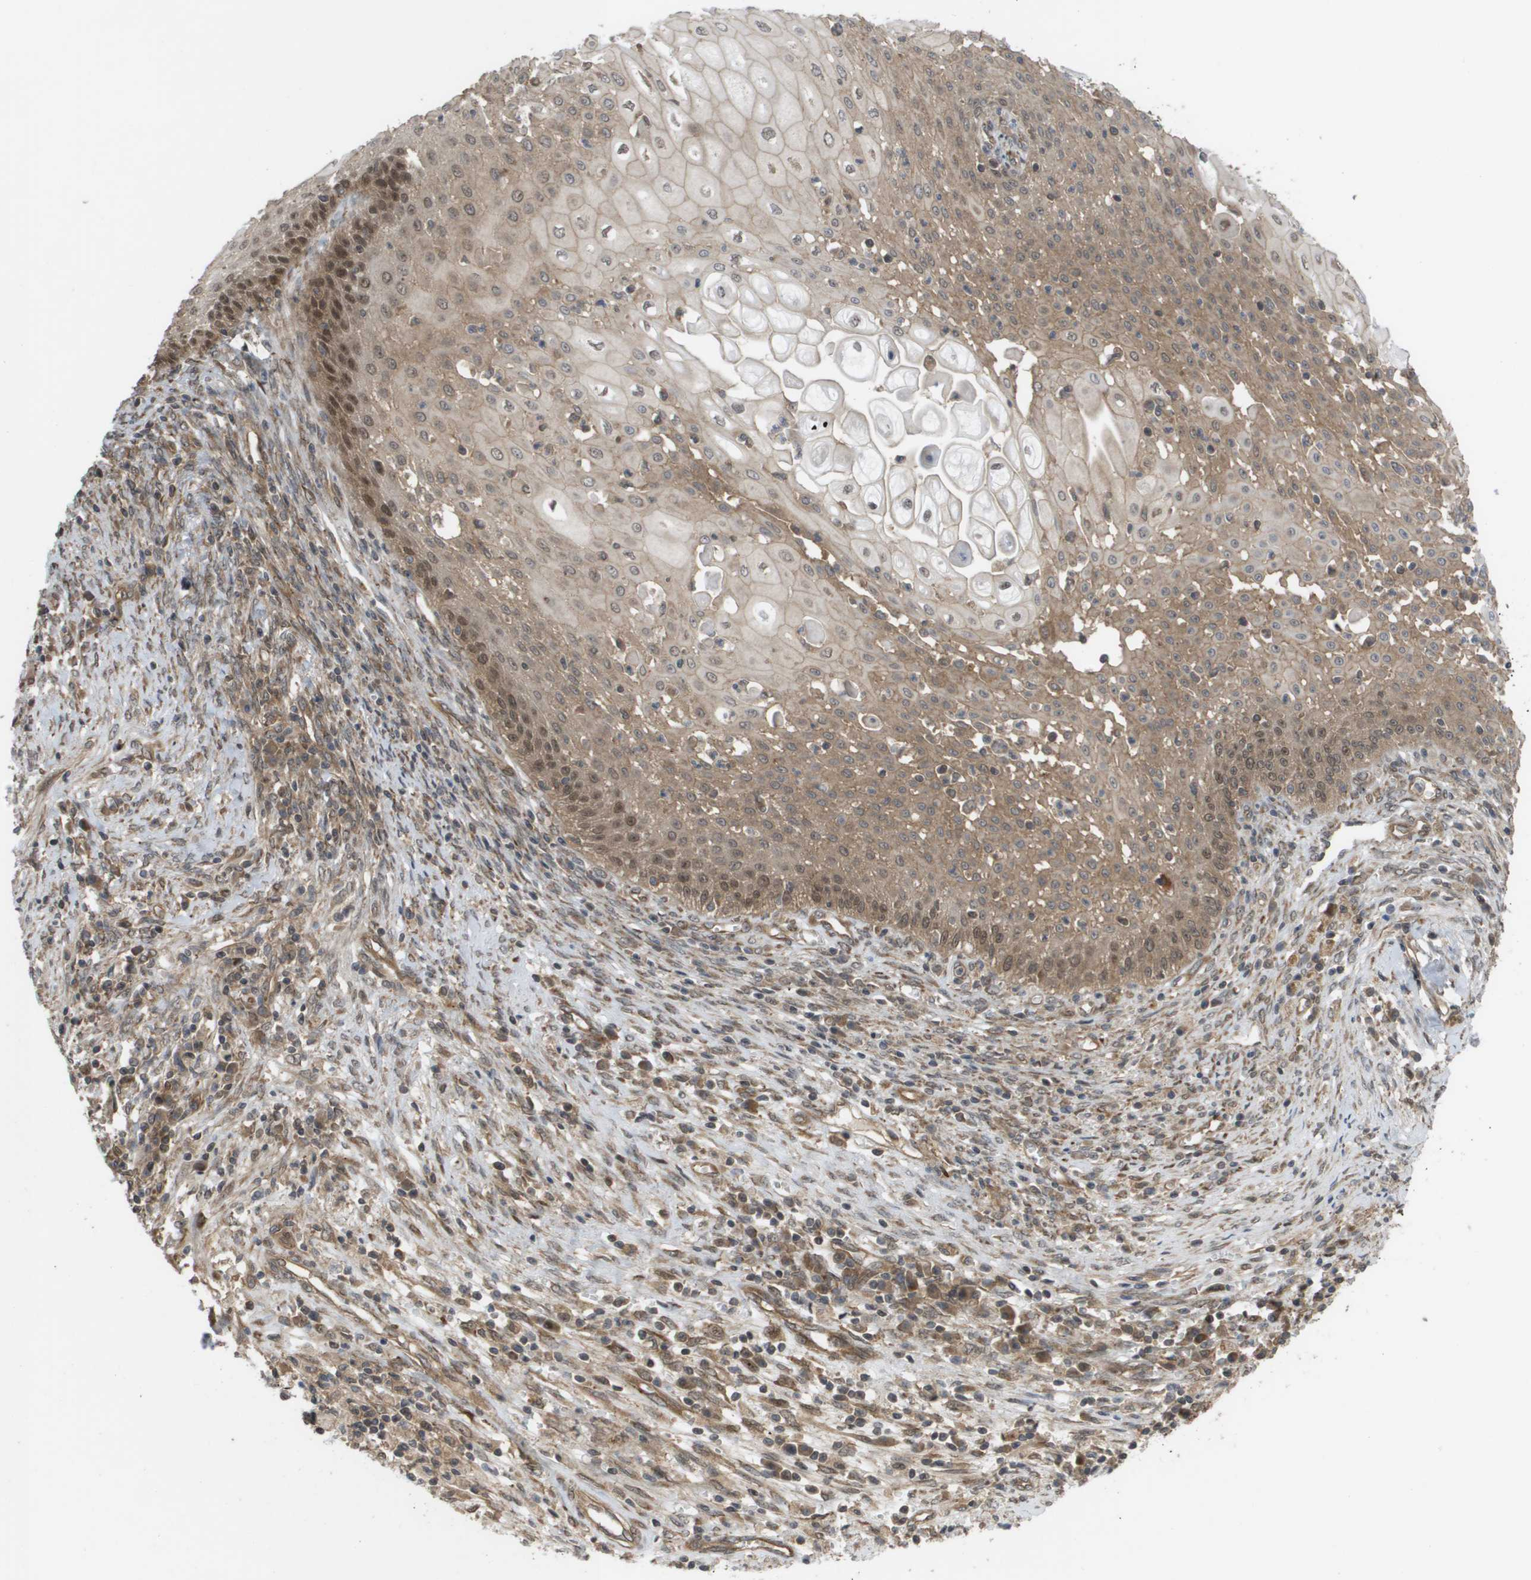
{"staining": {"intensity": "moderate", "quantity": ">75%", "location": "cytoplasmic/membranous,nuclear"}, "tissue": "cervical cancer", "cell_type": "Tumor cells", "image_type": "cancer", "snomed": [{"axis": "morphology", "description": "Adenocarcinoma, NOS"}, {"axis": "topography", "description": "Cervix"}], "caption": "Immunohistochemistry of human adenocarcinoma (cervical) demonstrates medium levels of moderate cytoplasmic/membranous and nuclear staining in about >75% of tumor cells.", "gene": "CTPS2", "patient": {"sex": "female", "age": 44}}